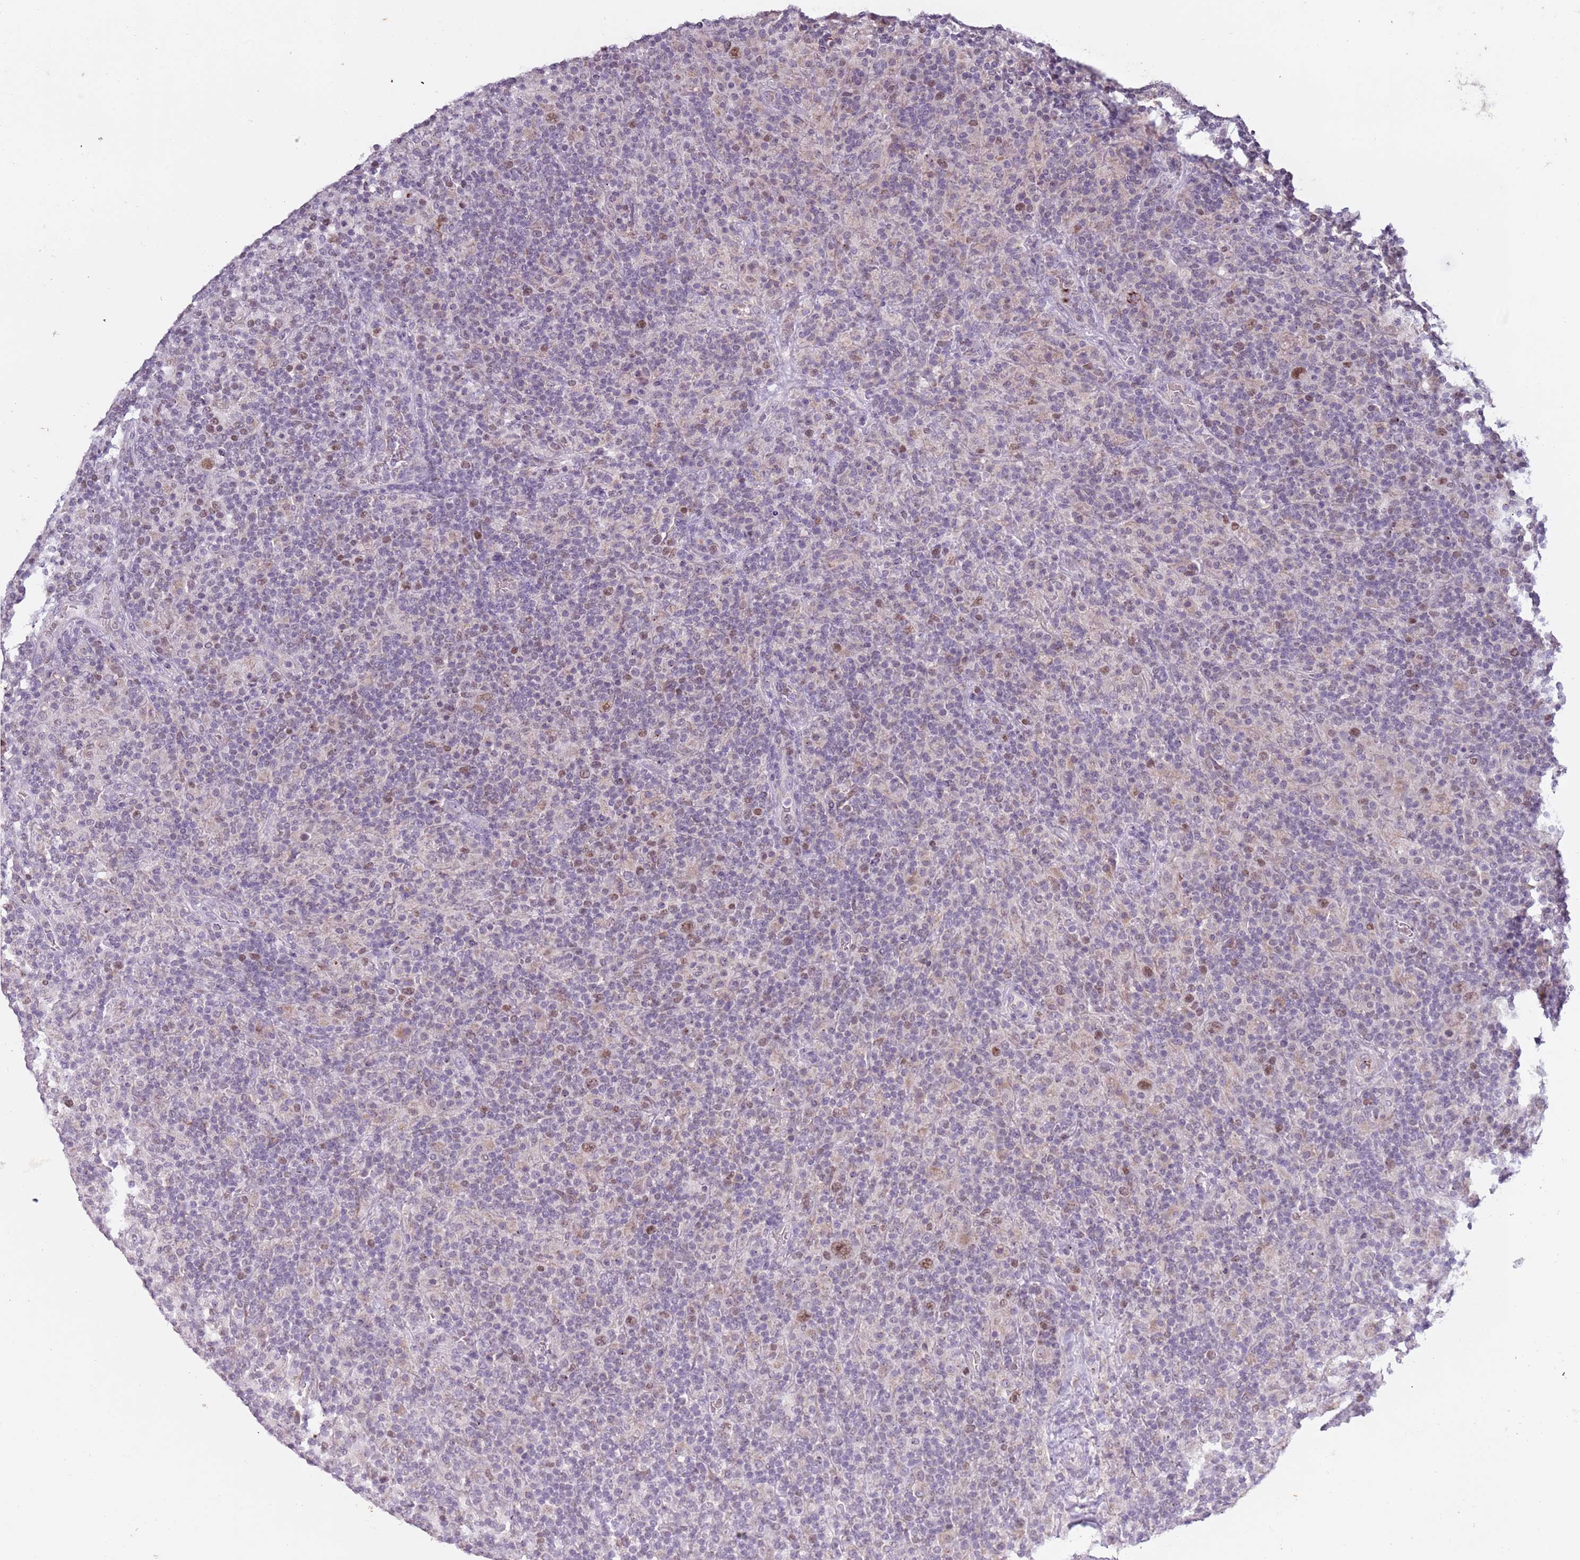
{"staining": {"intensity": "moderate", "quantity": ">75%", "location": "nuclear"}, "tissue": "lymphoma", "cell_type": "Tumor cells", "image_type": "cancer", "snomed": [{"axis": "morphology", "description": "Hodgkin's disease, NOS"}, {"axis": "topography", "description": "Lymph node"}], "caption": "Immunohistochemical staining of human Hodgkin's disease exhibits medium levels of moderate nuclear protein staining in about >75% of tumor cells.", "gene": "SYS1", "patient": {"sex": "male", "age": 70}}